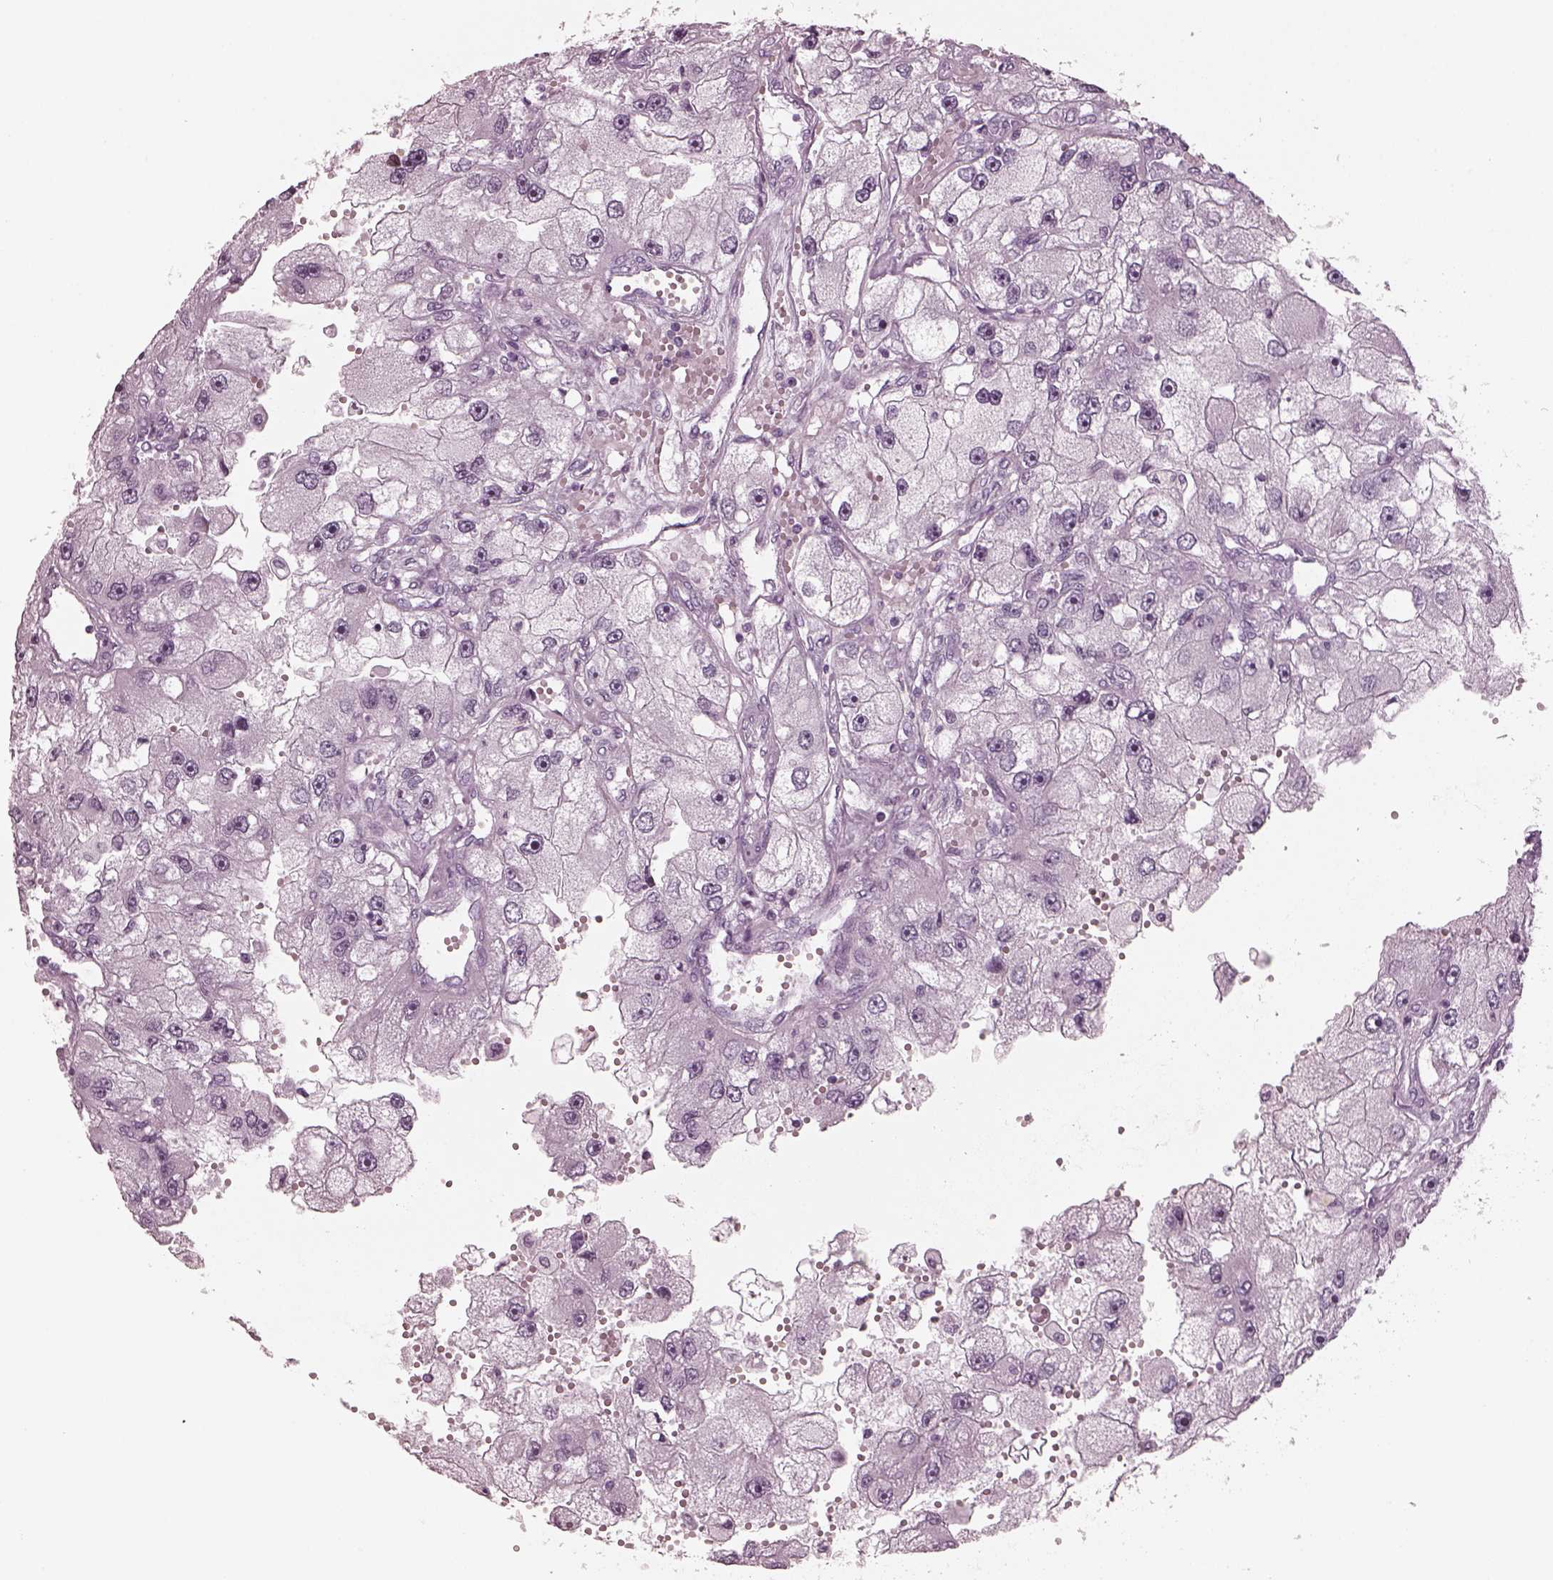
{"staining": {"intensity": "negative", "quantity": "none", "location": "none"}, "tissue": "renal cancer", "cell_type": "Tumor cells", "image_type": "cancer", "snomed": [{"axis": "morphology", "description": "Adenocarcinoma, NOS"}, {"axis": "topography", "description": "Kidney"}], "caption": "Adenocarcinoma (renal) was stained to show a protein in brown. There is no significant expression in tumor cells.", "gene": "RCVRN", "patient": {"sex": "male", "age": 63}}